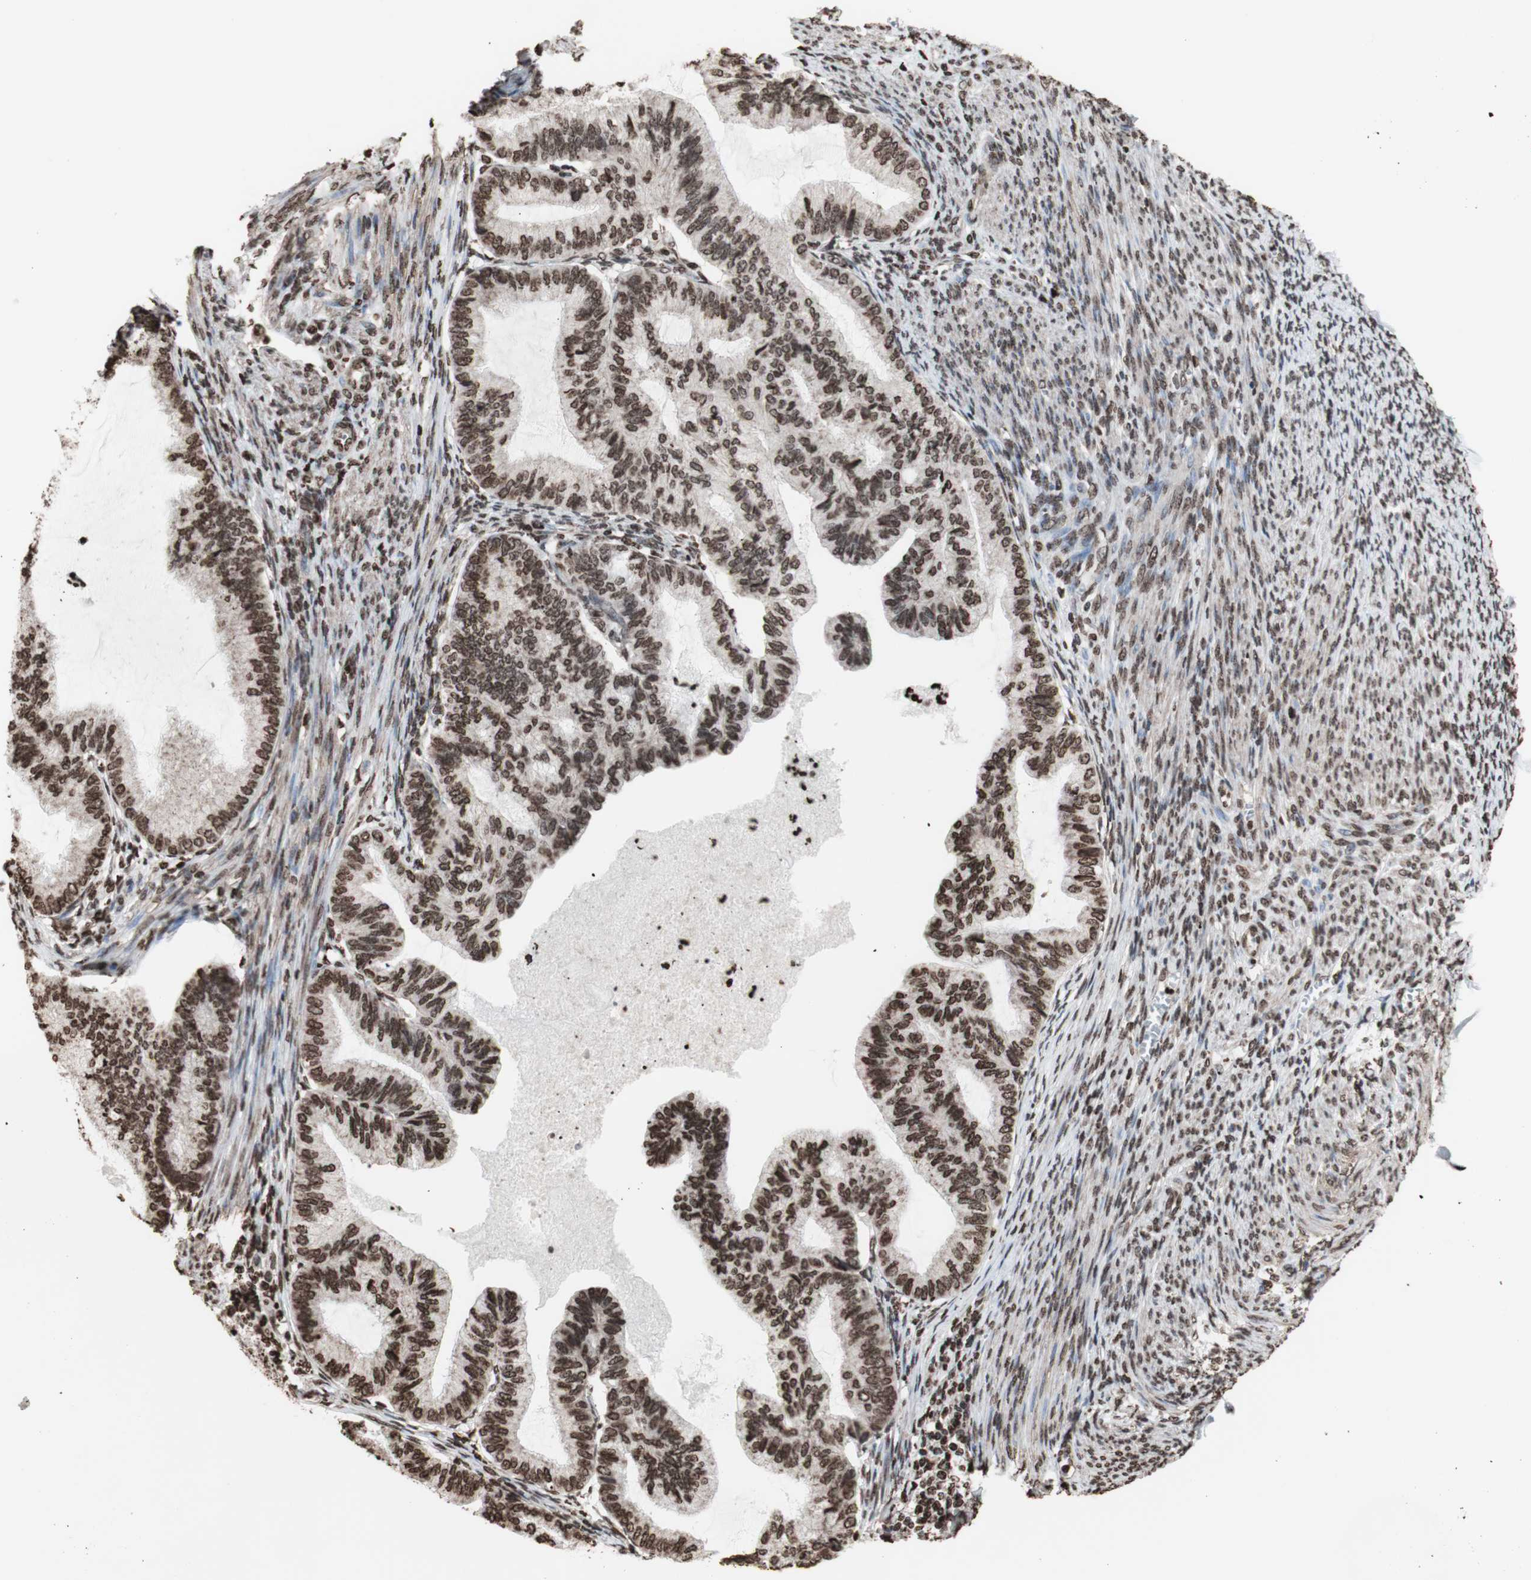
{"staining": {"intensity": "moderate", "quantity": ">75%", "location": "cytoplasmic/membranous,nuclear"}, "tissue": "cervical cancer", "cell_type": "Tumor cells", "image_type": "cancer", "snomed": [{"axis": "morphology", "description": "Normal tissue, NOS"}, {"axis": "morphology", "description": "Adenocarcinoma, NOS"}, {"axis": "topography", "description": "Cervix"}, {"axis": "topography", "description": "Endometrium"}], "caption": "This histopathology image exhibits immunohistochemistry (IHC) staining of adenocarcinoma (cervical), with medium moderate cytoplasmic/membranous and nuclear staining in approximately >75% of tumor cells.", "gene": "SNAI2", "patient": {"sex": "female", "age": 86}}